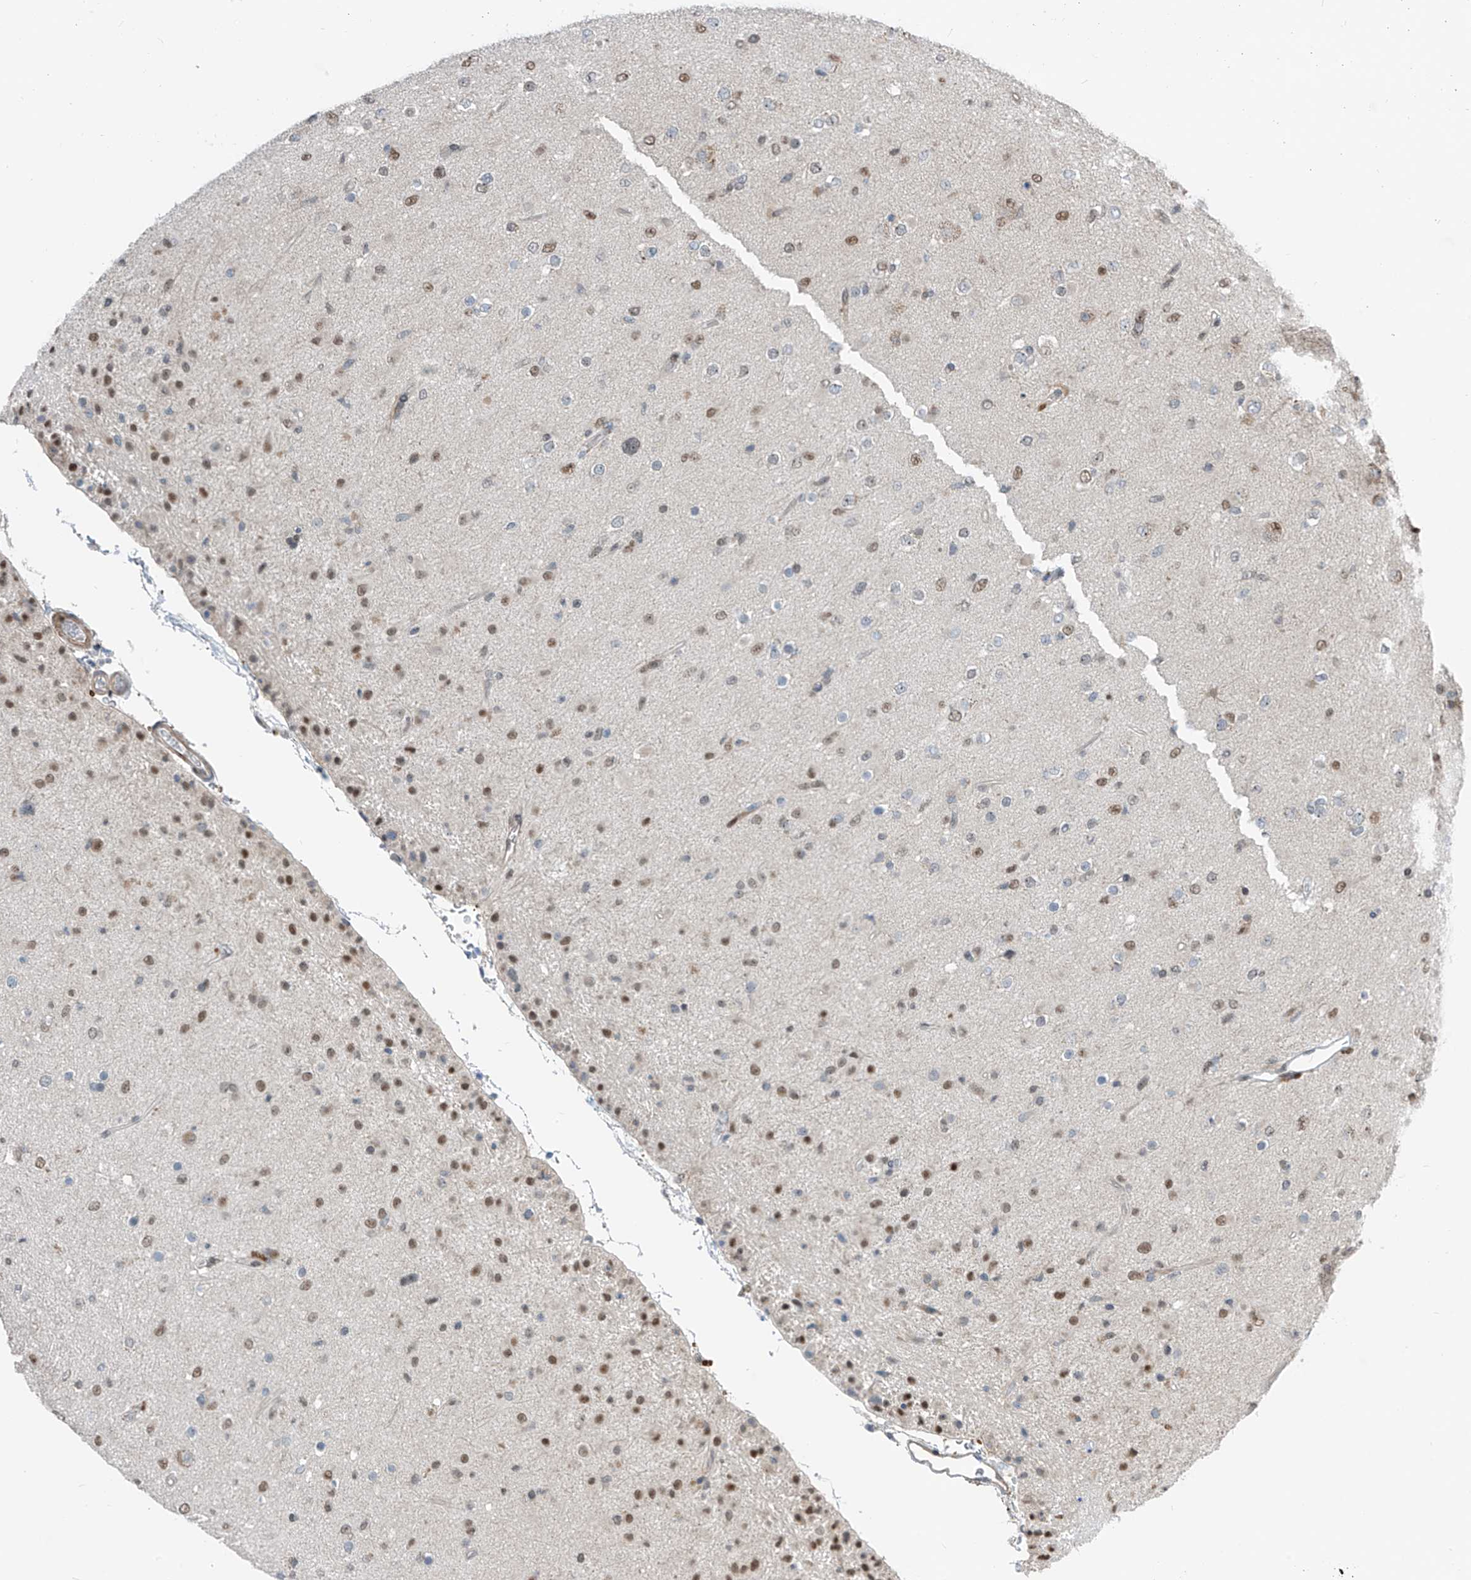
{"staining": {"intensity": "moderate", "quantity": "25%-75%", "location": "nuclear"}, "tissue": "glioma", "cell_type": "Tumor cells", "image_type": "cancer", "snomed": [{"axis": "morphology", "description": "Glioma, malignant, Low grade"}, {"axis": "topography", "description": "Brain"}], "caption": "Glioma stained with a protein marker shows moderate staining in tumor cells.", "gene": "RBP7", "patient": {"sex": "male", "age": 65}}